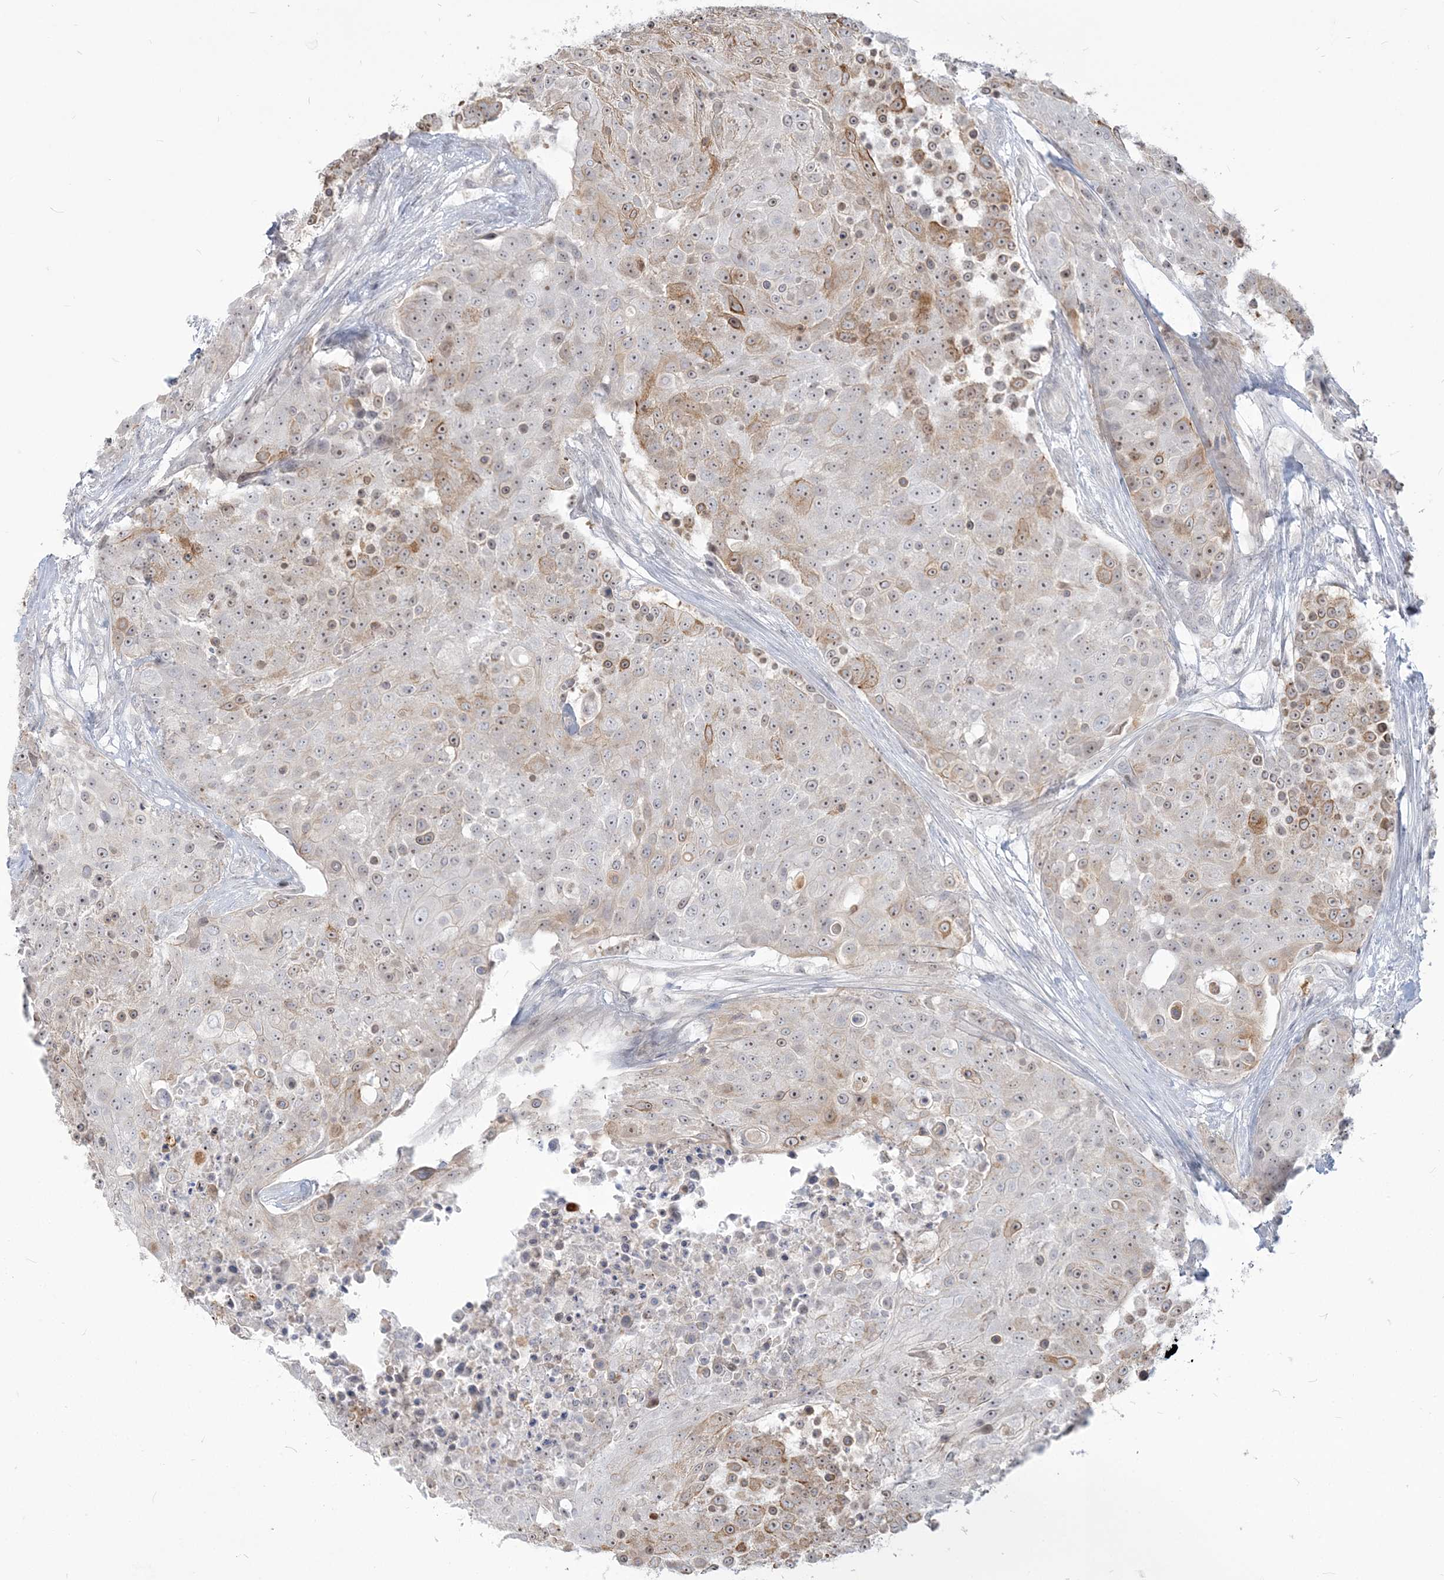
{"staining": {"intensity": "moderate", "quantity": "<25%", "location": "cytoplasmic/membranous"}, "tissue": "urothelial cancer", "cell_type": "Tumor cells", "image_type": "cancer", "snomed": [{"axis": "morphology", "description": "Urothelial carcinoma, High grade"}, {"axis": "topography", "description": "Urinary bladder"}], "caption": "Immunohistochemical staining of urothelial cancer shows low levels of moderate cytoplasmic/membranous staining in about <25% of tumor cells.", "gene": "SDAD1", "patient": {"sex": "female", "age": 63}}